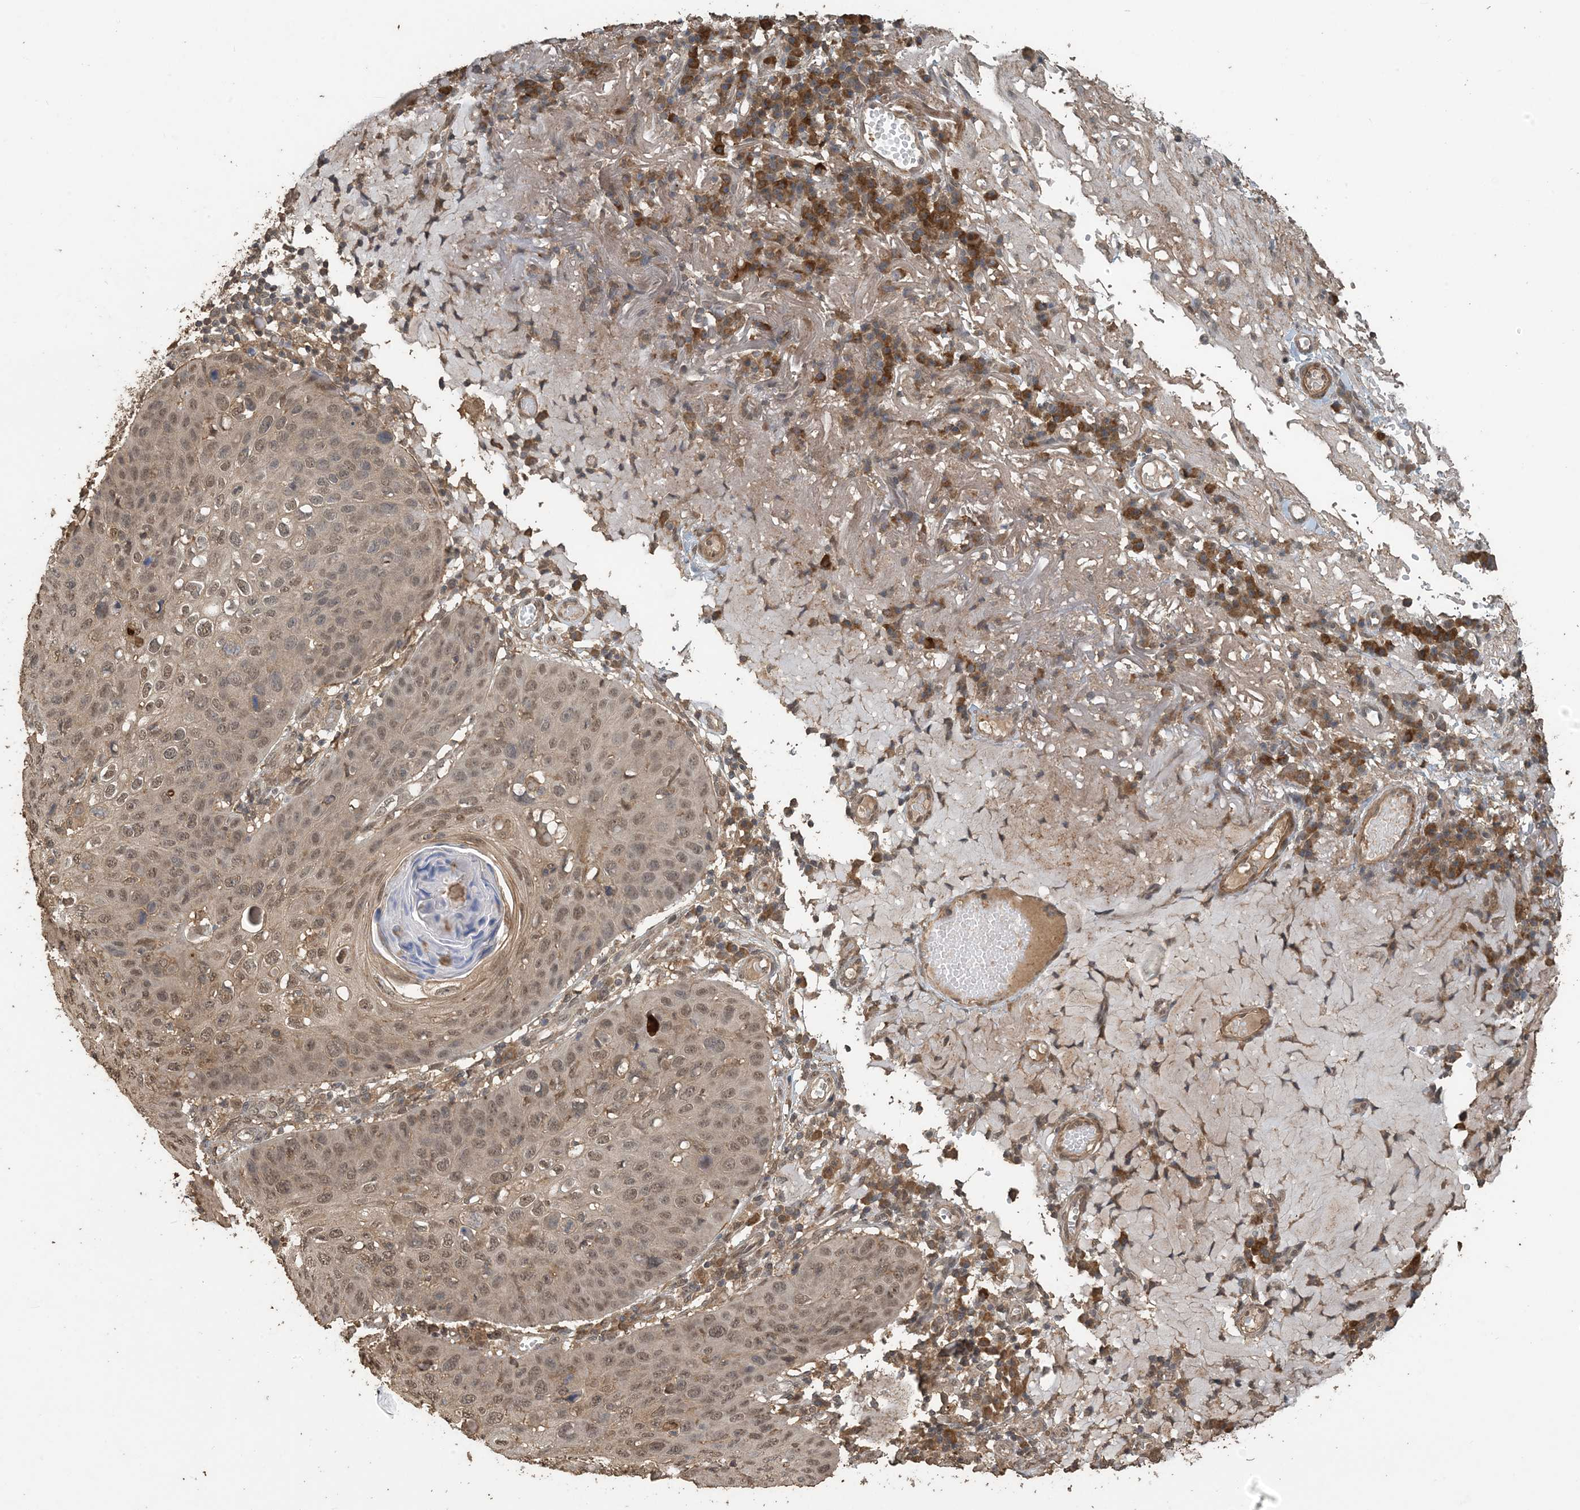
{"staining": {"intensity": "moderate", "quantity": ">75%", "location": "nuclear"}, "tissue": "skin cancer", "cell_type": "Tumor cells", "image_type": "cancer", "snomed": [{"axis": "morphology", "description": "Squamous cell carcinoma, NOS"}, {"axis": "topography", "description": "Skin"}], "caption": "The photomicrograph displays staining of skin cancer, revealing moderate nuclear protein staining (brown color) within tumor cells.", "gene": "ZC3H12A", "patient": {"sex": "female", "age": 90}}